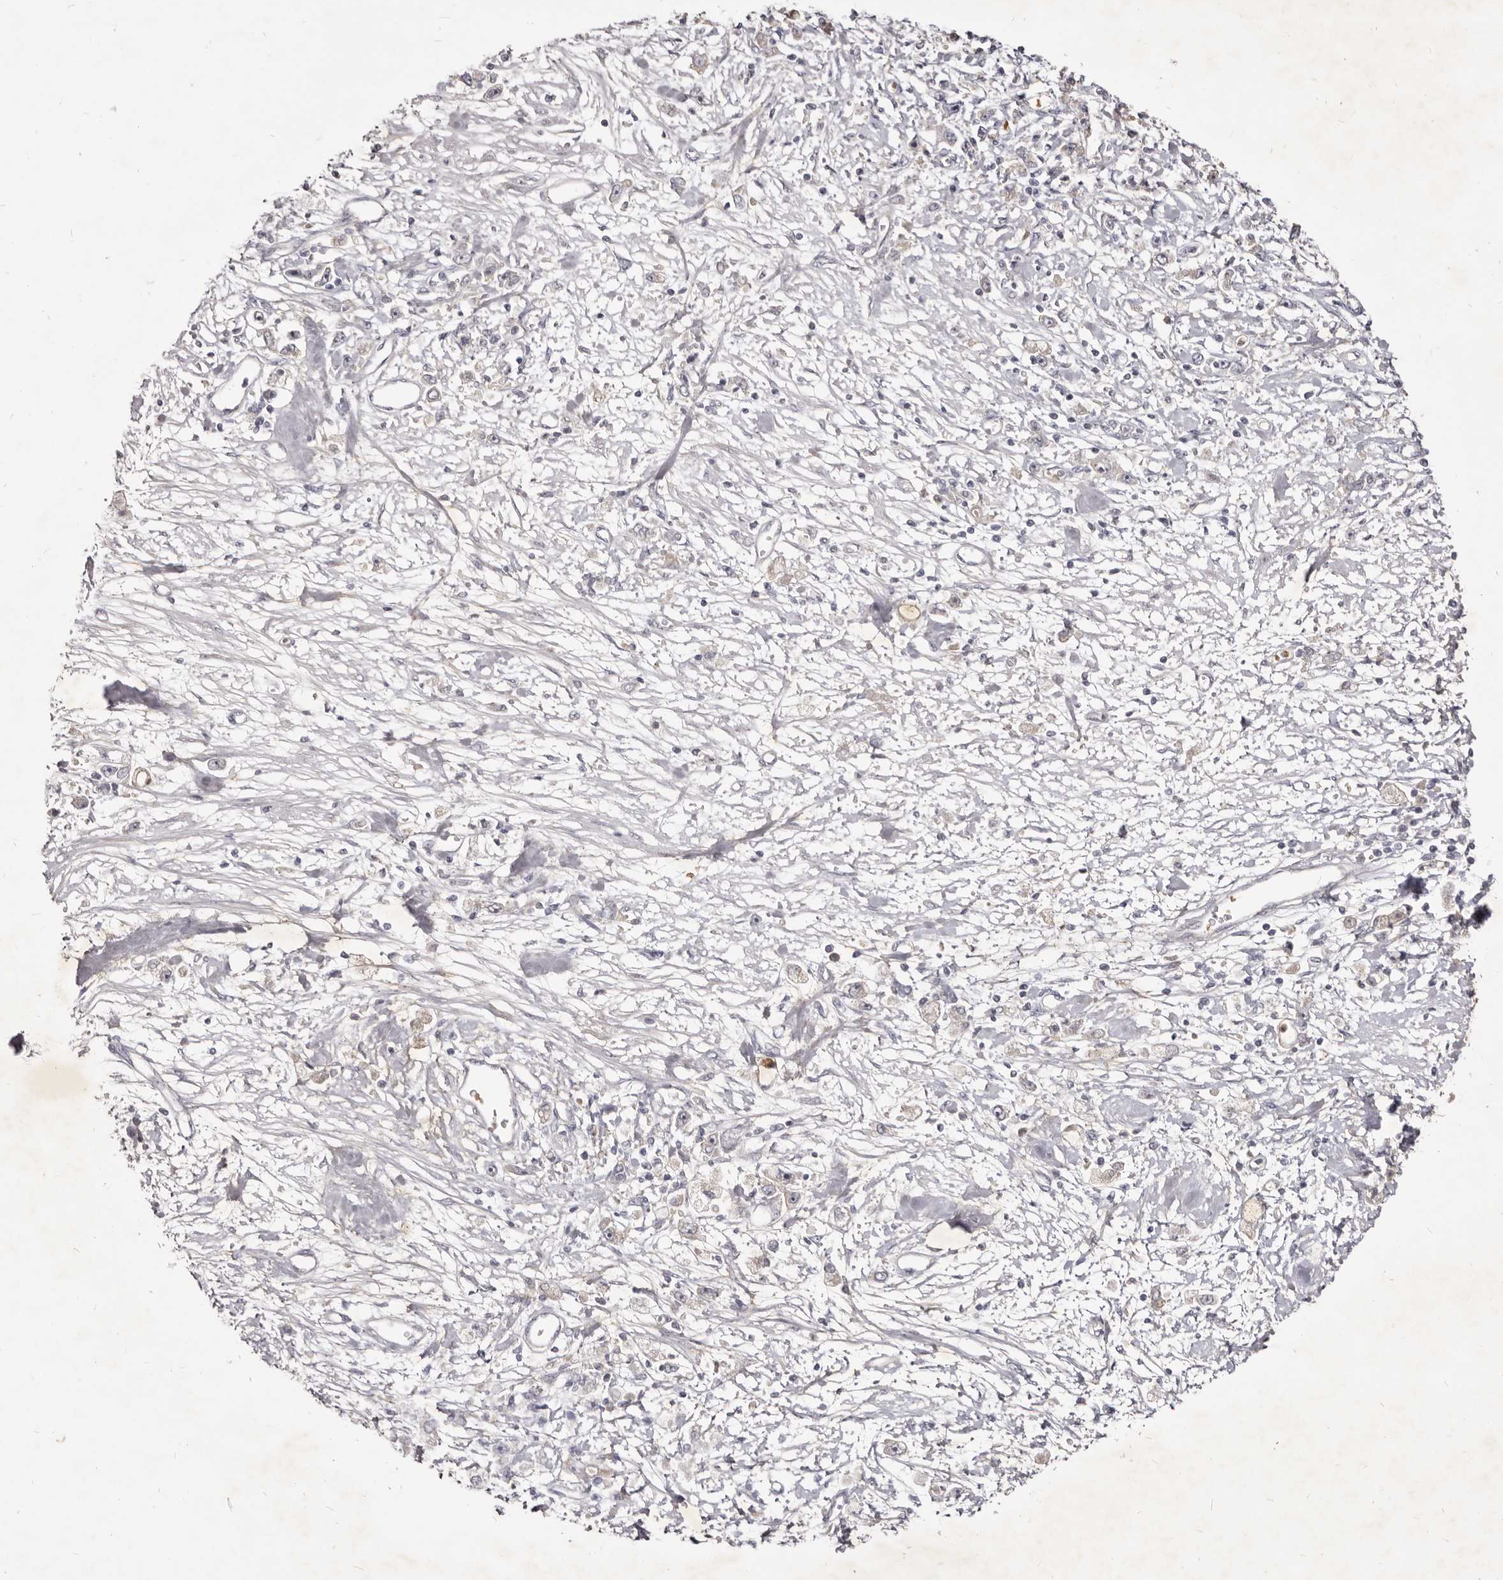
{"staining": {"intensity": "negative", "quantity": "none", "location": "none"}, "tissue": "stomach cancer", "cell_type": "Tumor cells", "image_type": "cancer", "snomed": [{"axis": "morphology", "description": "Adenocarcinoma, NOS"}, {"axis": "topography", "description": "Stomach"}], "caption": "DAB immunohistochemical staining of stomach cancer (adenocarcinoma) displays no significant expression in tumor cells.", "gene": "KIF2B", "patient": {"sex": "female", "age": 59}}